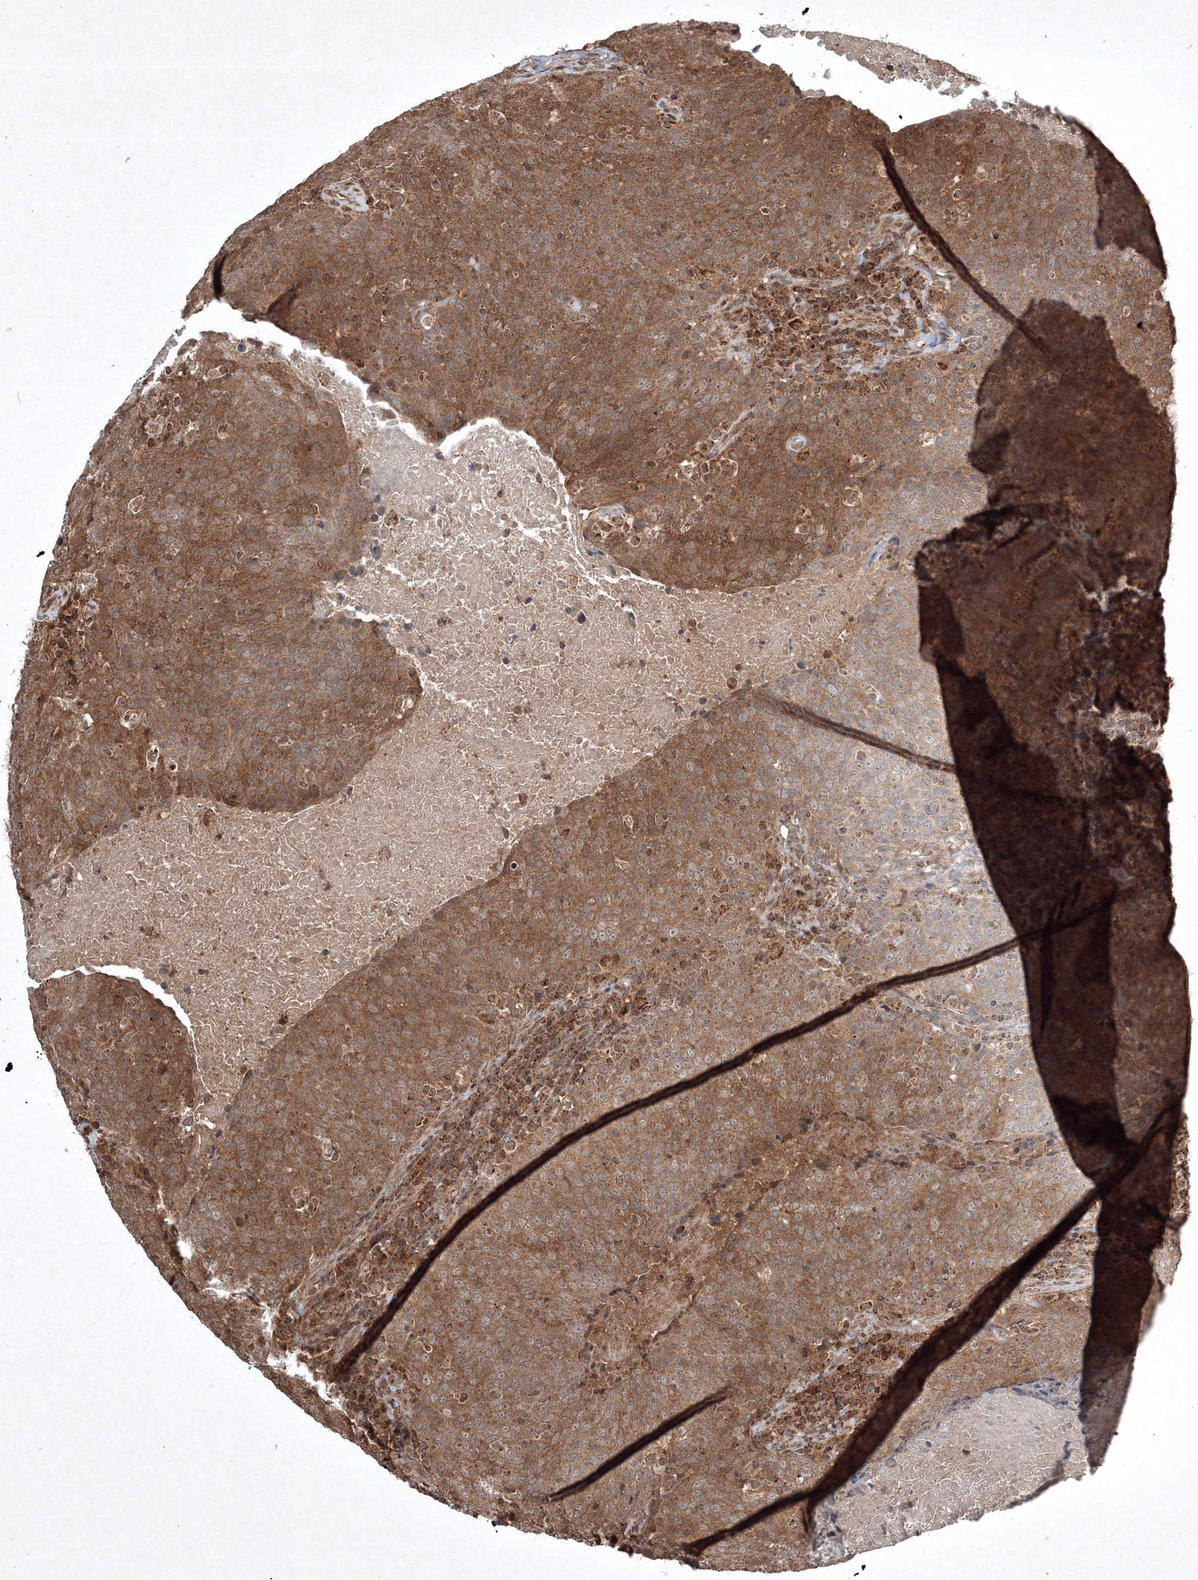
{"staining": {"intensity": "moderate", "quantity": ">75%", "location": "cytoplasmic/membranous"}, "tissue": "head and neck cancer", "cell_type": "Tumor cells", "image_type": "cancer", "snomed": [{"axis": "morphology", "description": "Squamous cell carcinoma, NOS"}, {"axis": "morphology", "description": "Squamous cell carcinoma, metastatic, NOS"}, {"axis": "topography", "description": "Lymph node"}, {"axis": "topography", "description": "Head-Neck"}], "caption": "DAB immunohistochemical staining of human metastatic squamous cell carcinoma (head and neck) displays moderate cytoplasmic/membranous protein positivity in about >75% of tumor cells.", "gene": "PLTP", "patient": {"sex": "male", "age": 62}}